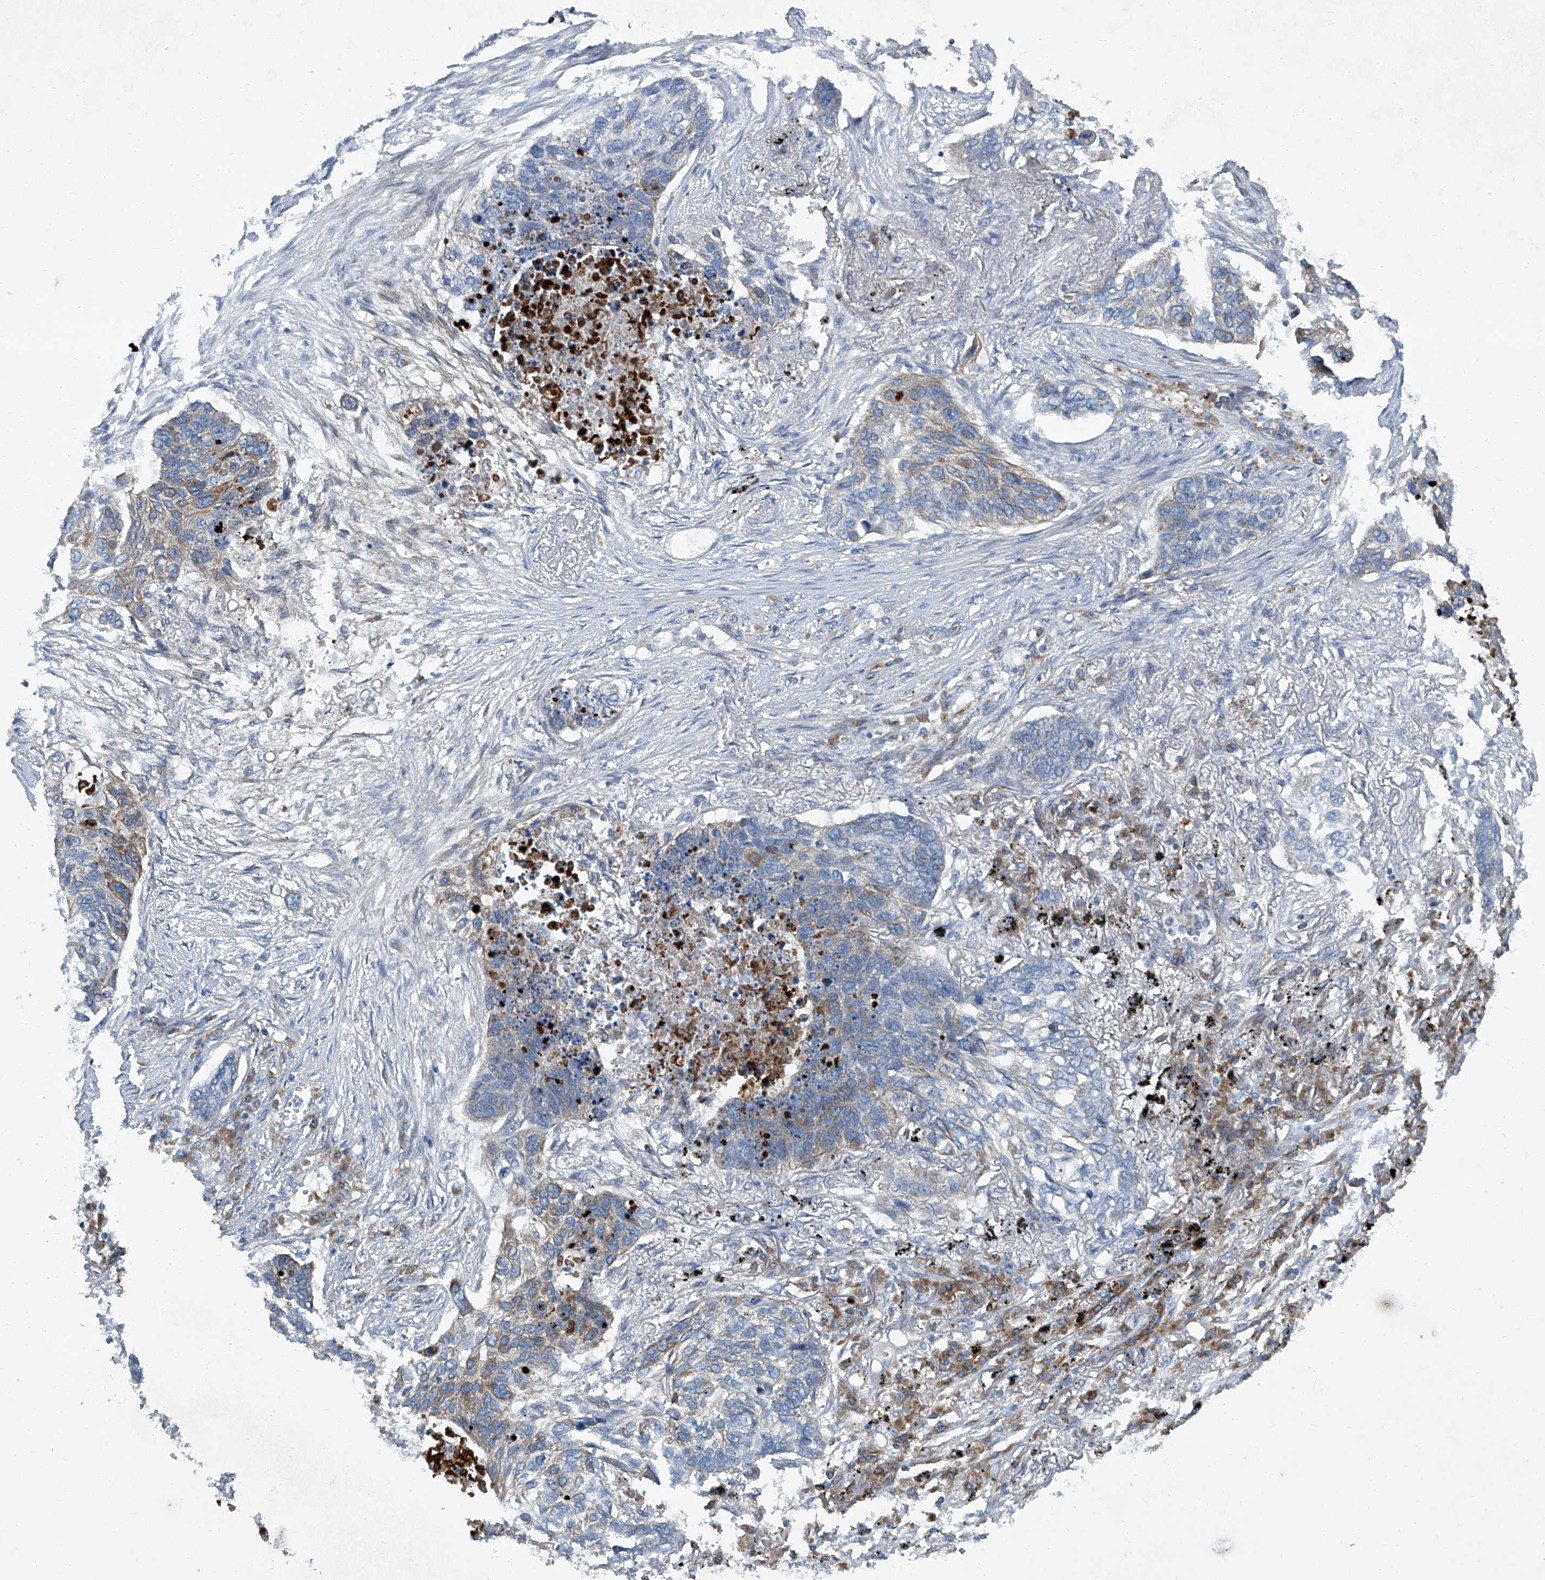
{"staining": {"intensity": "weak", "quantity": "25%-75%", "location": "cytoplasmic/membranous"}, "tissue": "lung cancer", "cell_type": "Tumor cells", "image_type": "cancer", "snomed": [{"axis": "morphology", "description": "Squamous cell carcinoma, NOS"}, {"axis": "topography", "description": "Lung"}], "caption": "DAB immunohistochemical staining of human lung cancer shows weak cytoplasmic/membranous protein expression in about 25%-75% of tumor cells.", "gene": "SLC26A11", "patient": {"sex": "female", "age": 63}}